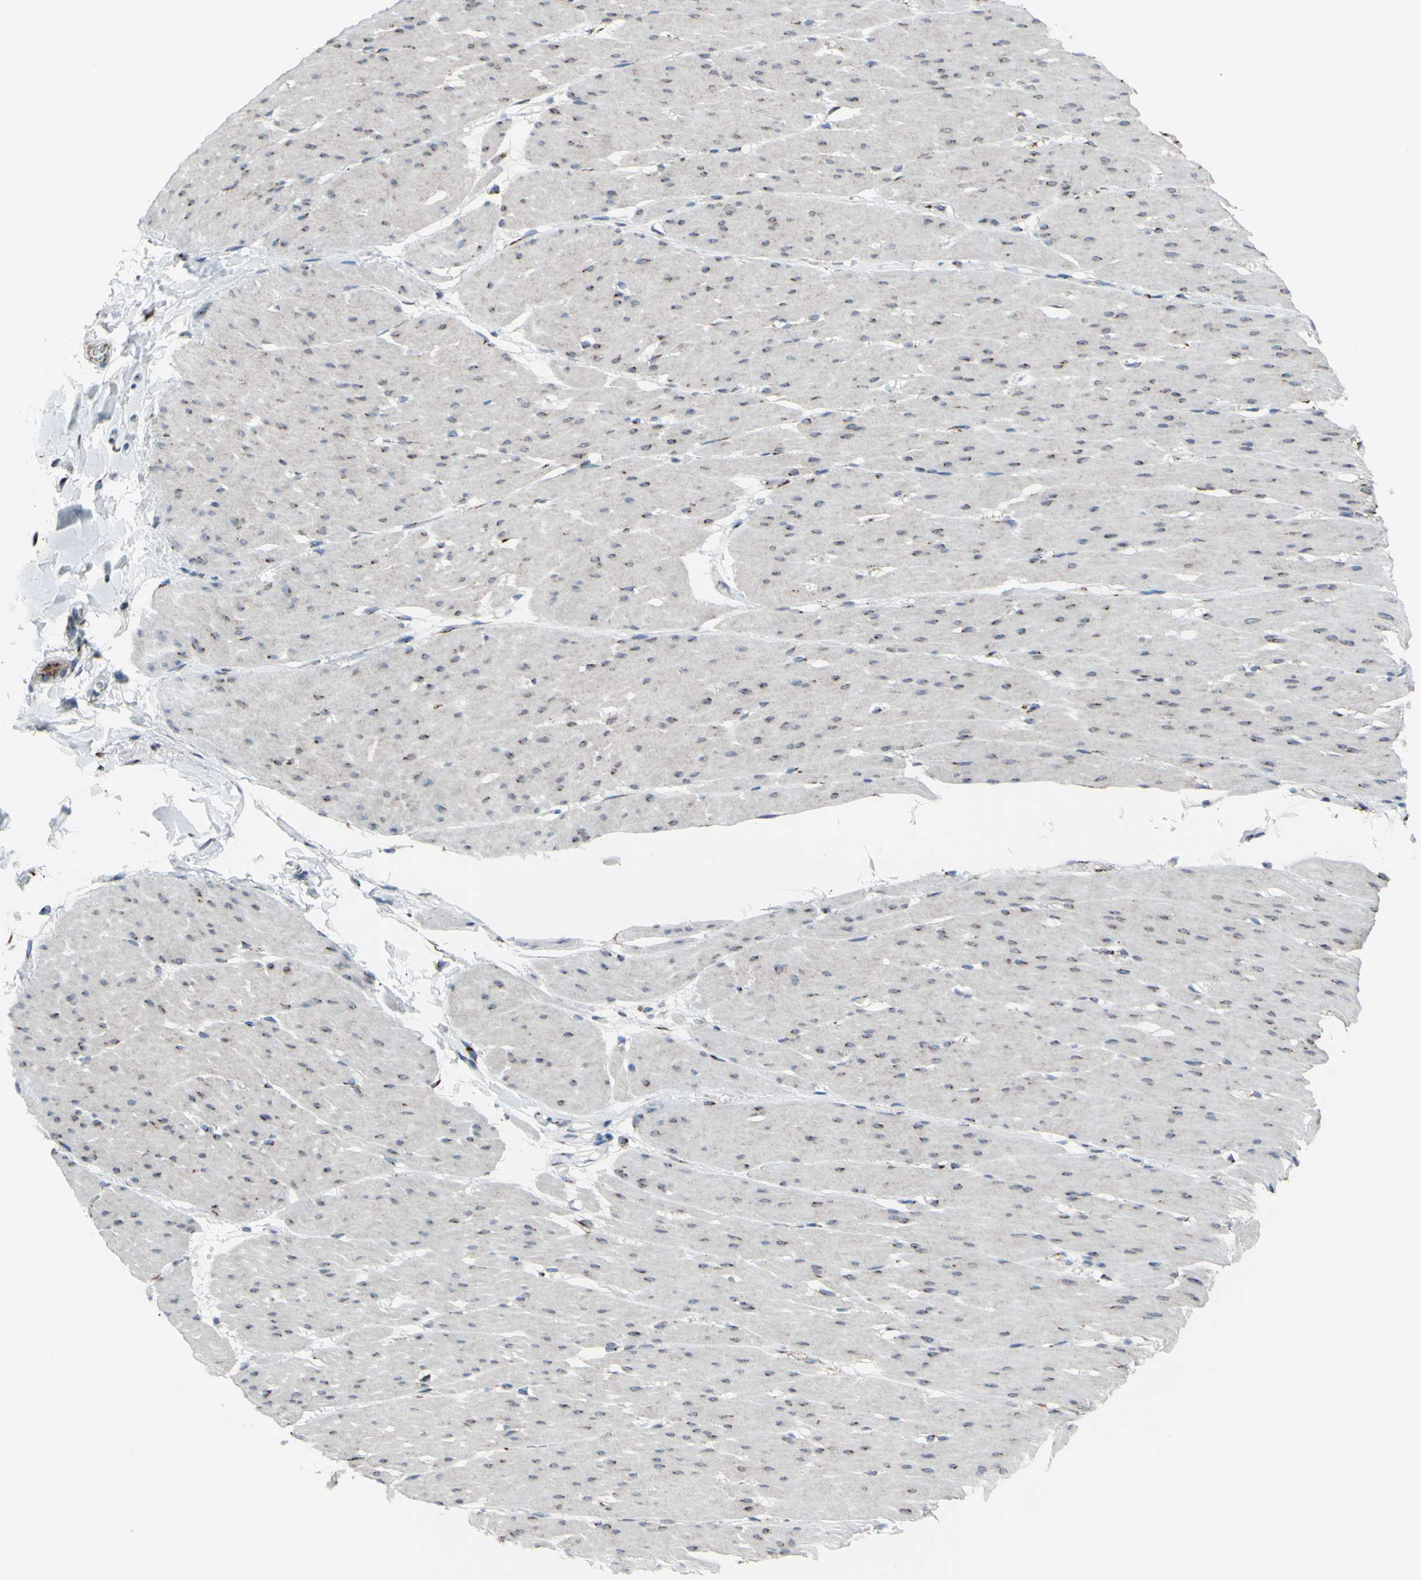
{"staining": {"intensity": "moderate", "quantity": "25%-75%", "location": "cytoplasmic/membranous"}, "tissue": "smooth muscle", "cell_type": "Smooth muscle cells", "image_type": "normal", "snomed": [{"axis": "morphology", "description": "Normal tissue, NOS"}, {"axis": "topography", "description": "Smooth muscle"}, {"axis": "topography", "description": "Colon"}], "caption": "Immunohistochemical staining of normal human smooth muscle displays 25%-75% levels of moderate cytoplasmic/membranous protein positivity in about 25%-75% of smooth muscle cells.", "gene": "GLG1", "patient": {"sex": "male", "age": 67}}